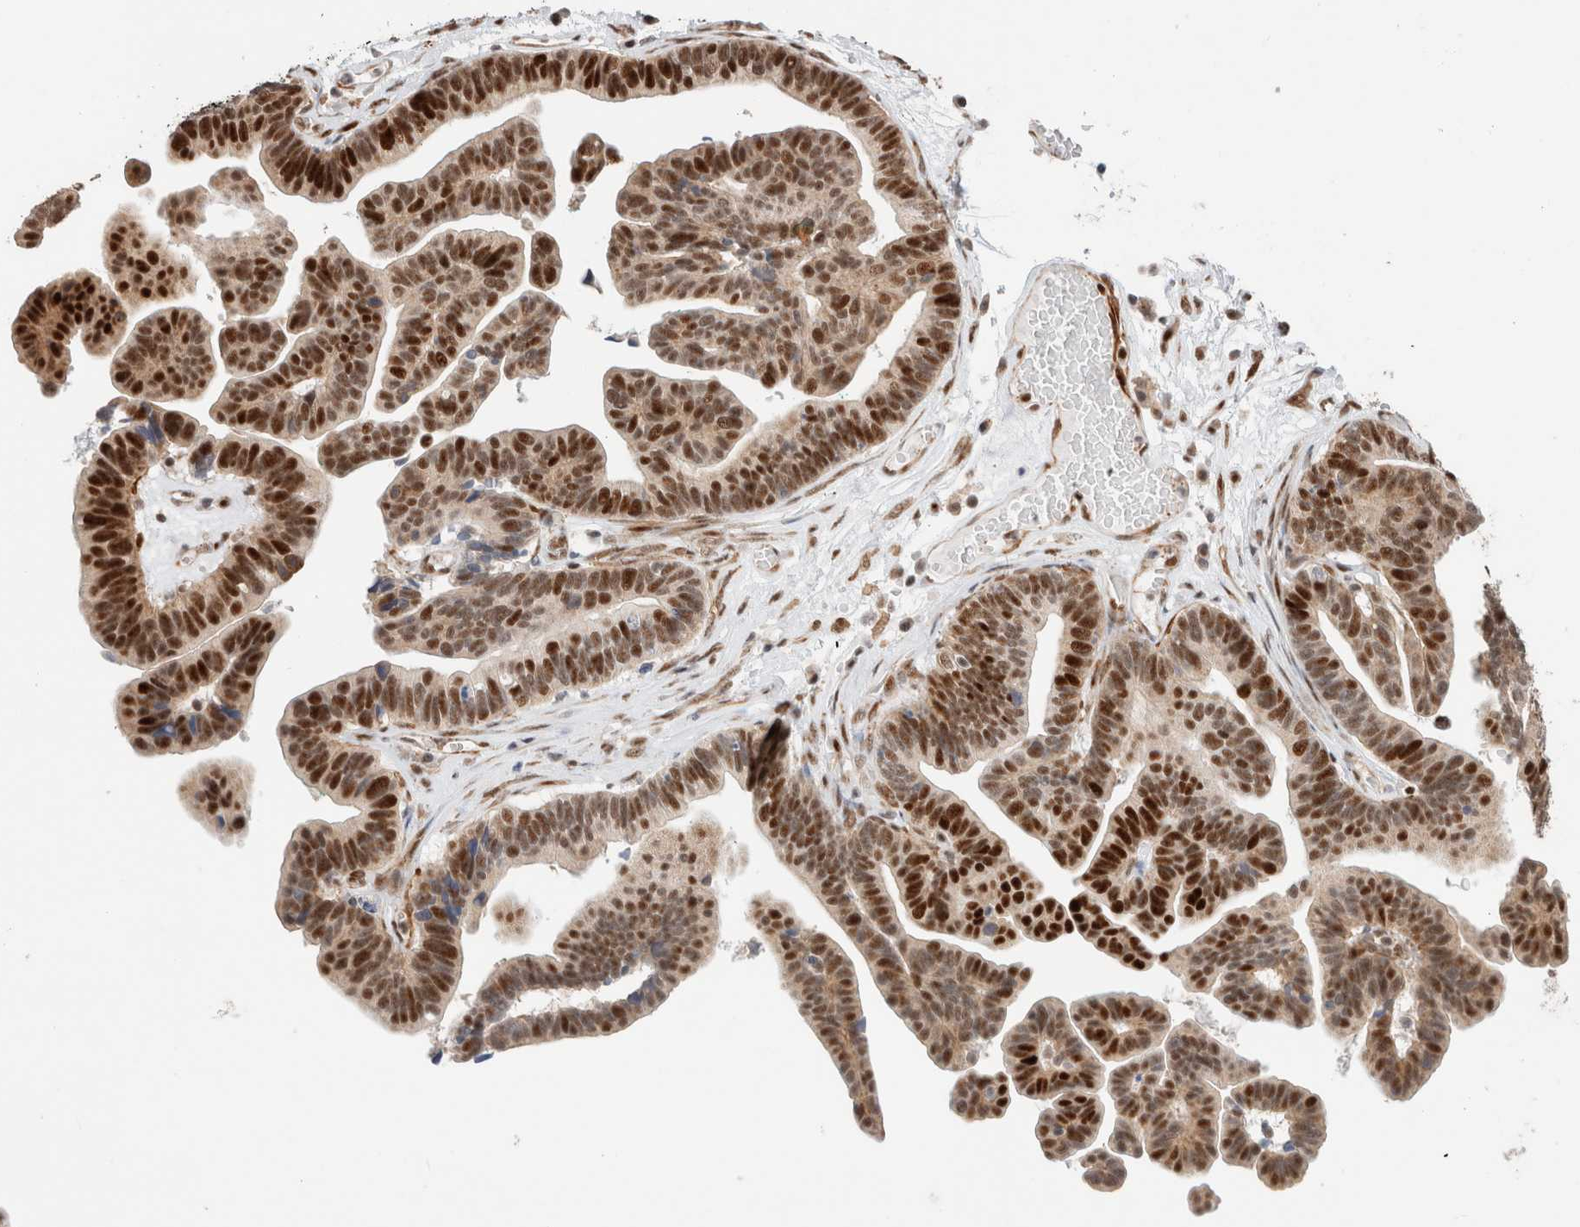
{"staining": {"intensity": "strong", "quantity": ">75%", "location": "cytoplasmic/membranous,nuclear"}, "tissue": "ovarian cancer", "cell_type": "Tumor cells", "image_type": "cancer", "snomed": [{"axis": "morphology", "description": "Cystadenocarcinoma, serous, NOS"}, {"axis": "topography", "description": "Ovary"}], "caption": "Brown immunohistochemical staining in ovarian cancer displays strong cytoplasmic/membranous and nuclear staining in approximately >75% of tumor cells.", "gene": "ID3", "patient": {"sex": "female", "age": 56}}